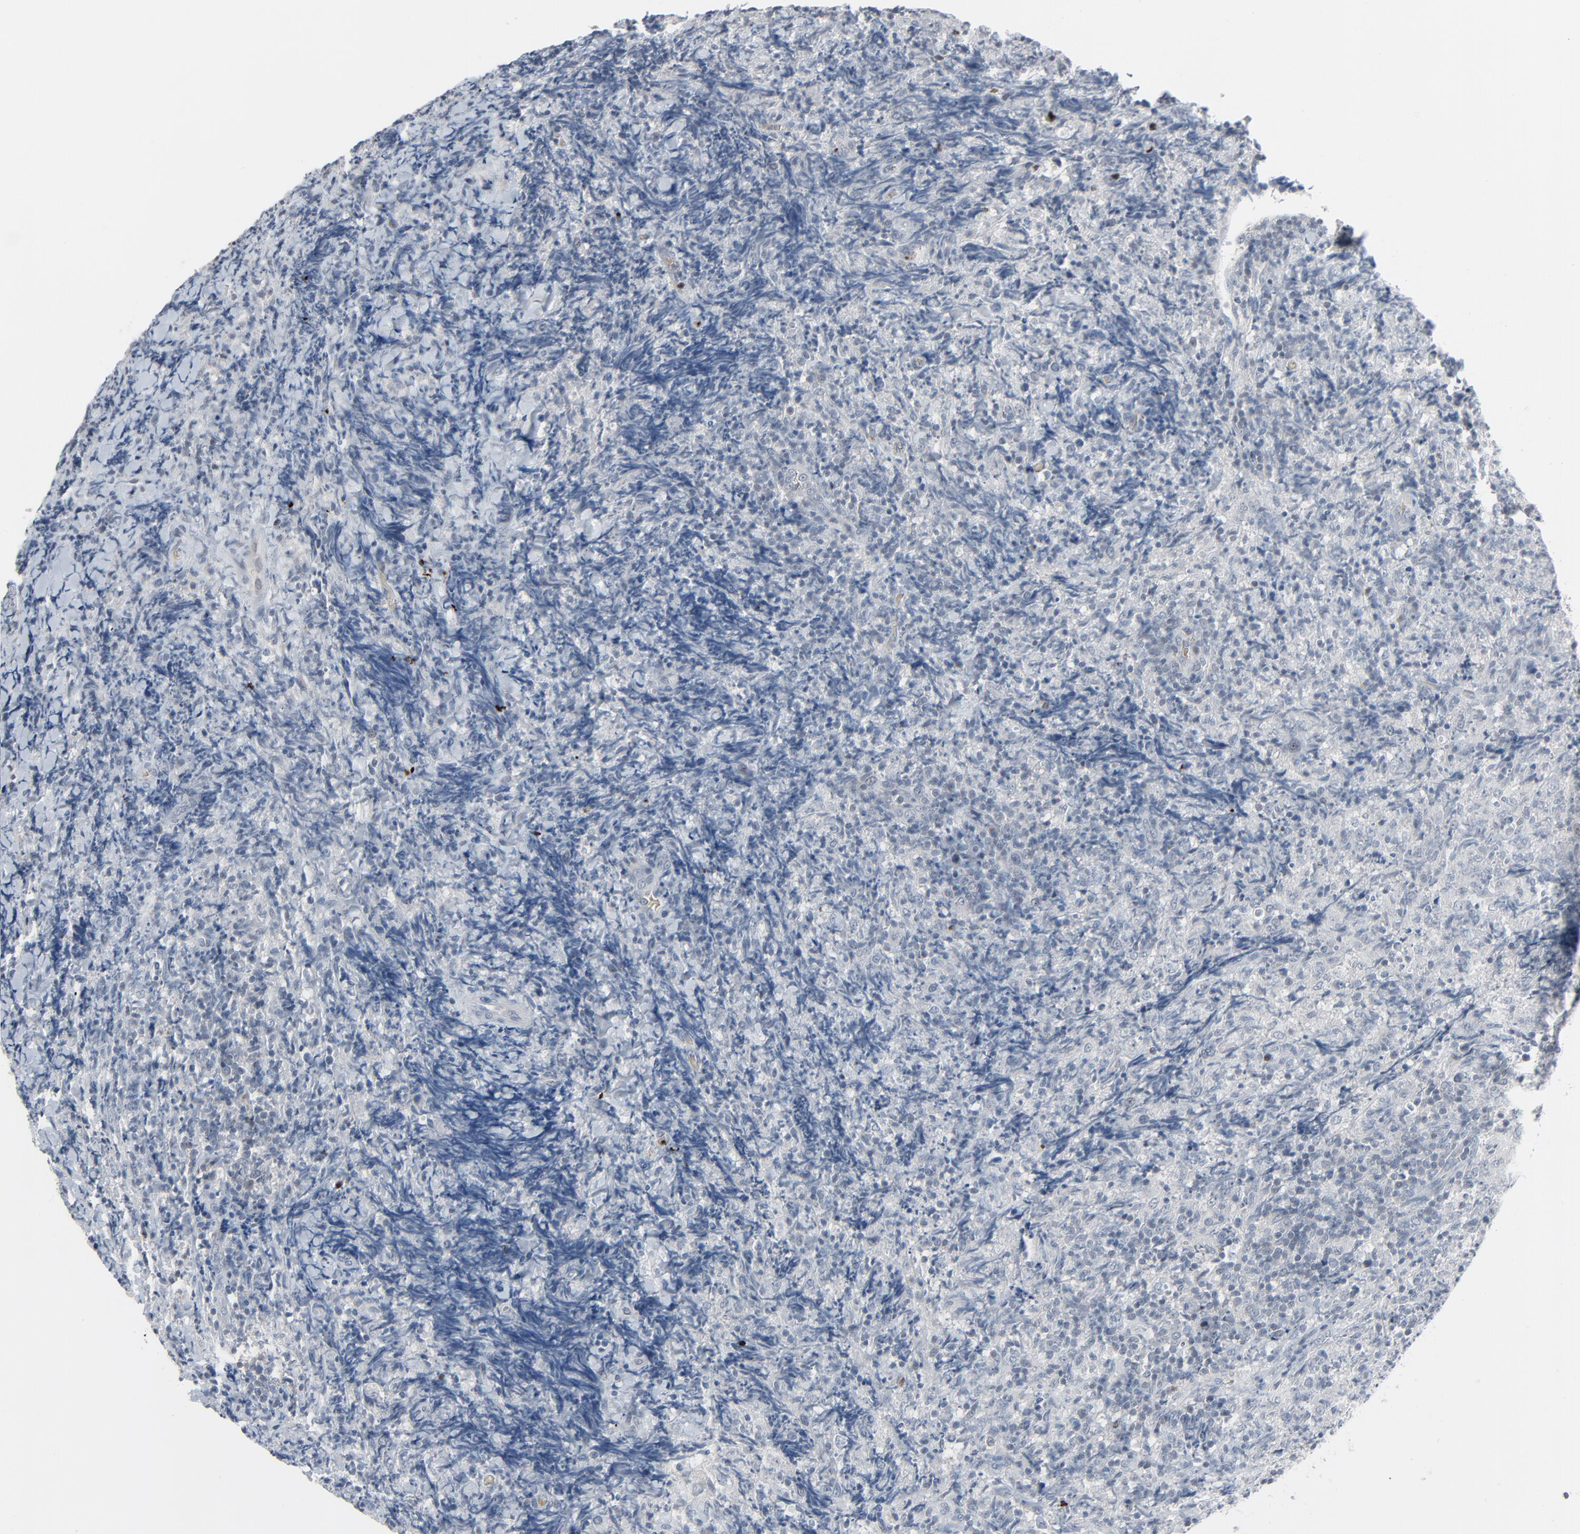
{"staining": {"intensity": "negative", "quantity": "none", "location": "none"}, "tissue": "lymphoma", "cell_type": "Tumor cells", "image_type": "cancer", "snomed": [{"axis": "morphology", "description": "Malignant lymphoma, non-Hodgkin's type, High grade"}, {"axis": "topography", "description": "Tonsil"}], "caption": "Protein analysis of malignant lymphoma, non-Hodgkin's type (high-grade) displays no significant positivity in tumor cells.", "gene": "SAGE1", "patient": {"sex": "female", "age": 36}}